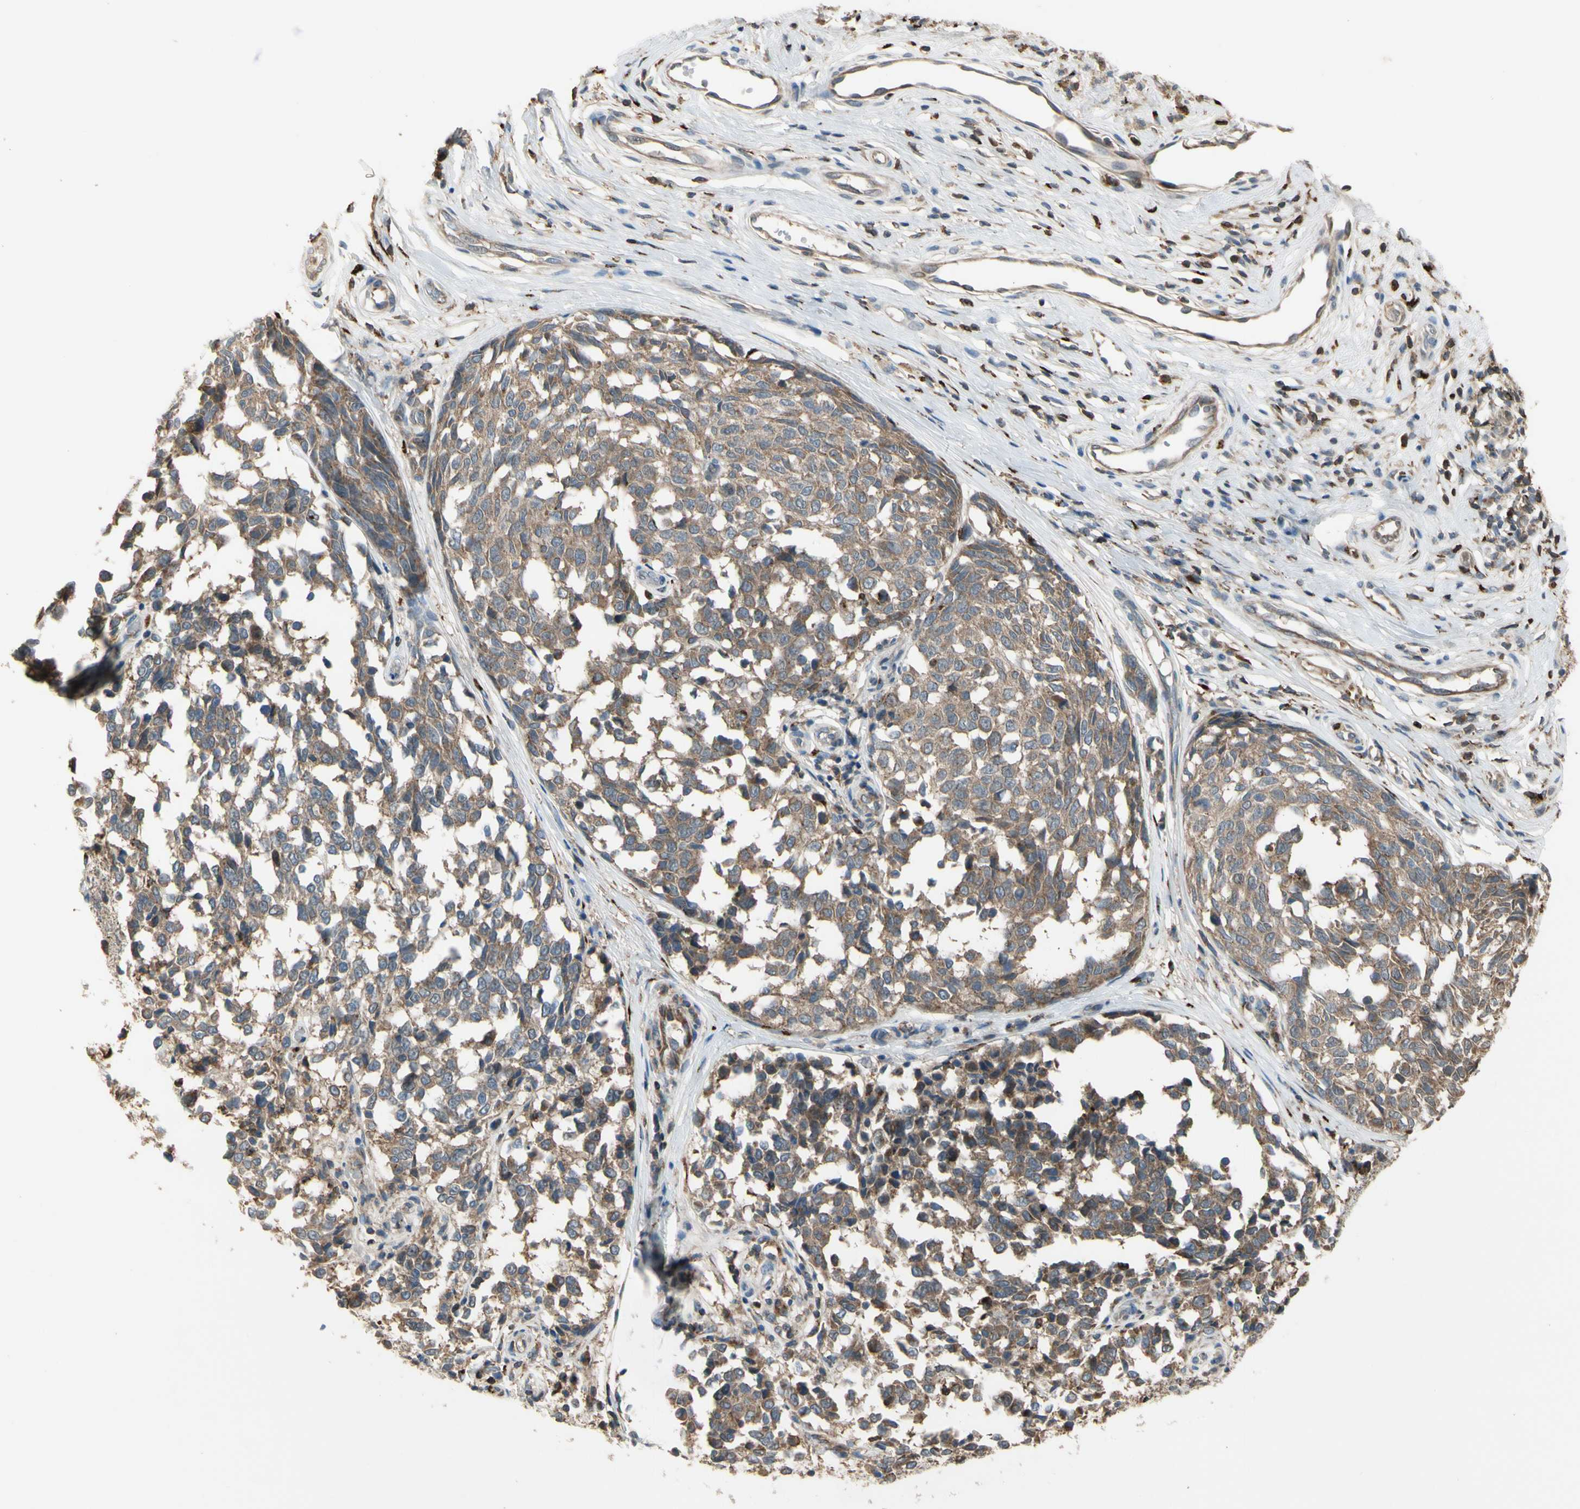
{"staining": {"intensity": "moderate", "quantity": ">75%", "location": "cytoplasmic/membranous"}, "tissue": "melanoma", "cell_type": "Tumor cells", "image_type": "cancer", "snomed": [{"axis": "morphology", "description": "Malignant melanoma, NOS"}, {"axis": "topography", "description": "Skin"}], "caption": "Melanoma was stained to show a protein in brown. There is medium levels of moderate cytoplasmic/membranous positivity in approximately >75% of tumor cells.", "gene": "GALNT5", "patient": {"sex": "female", "age": 64}}